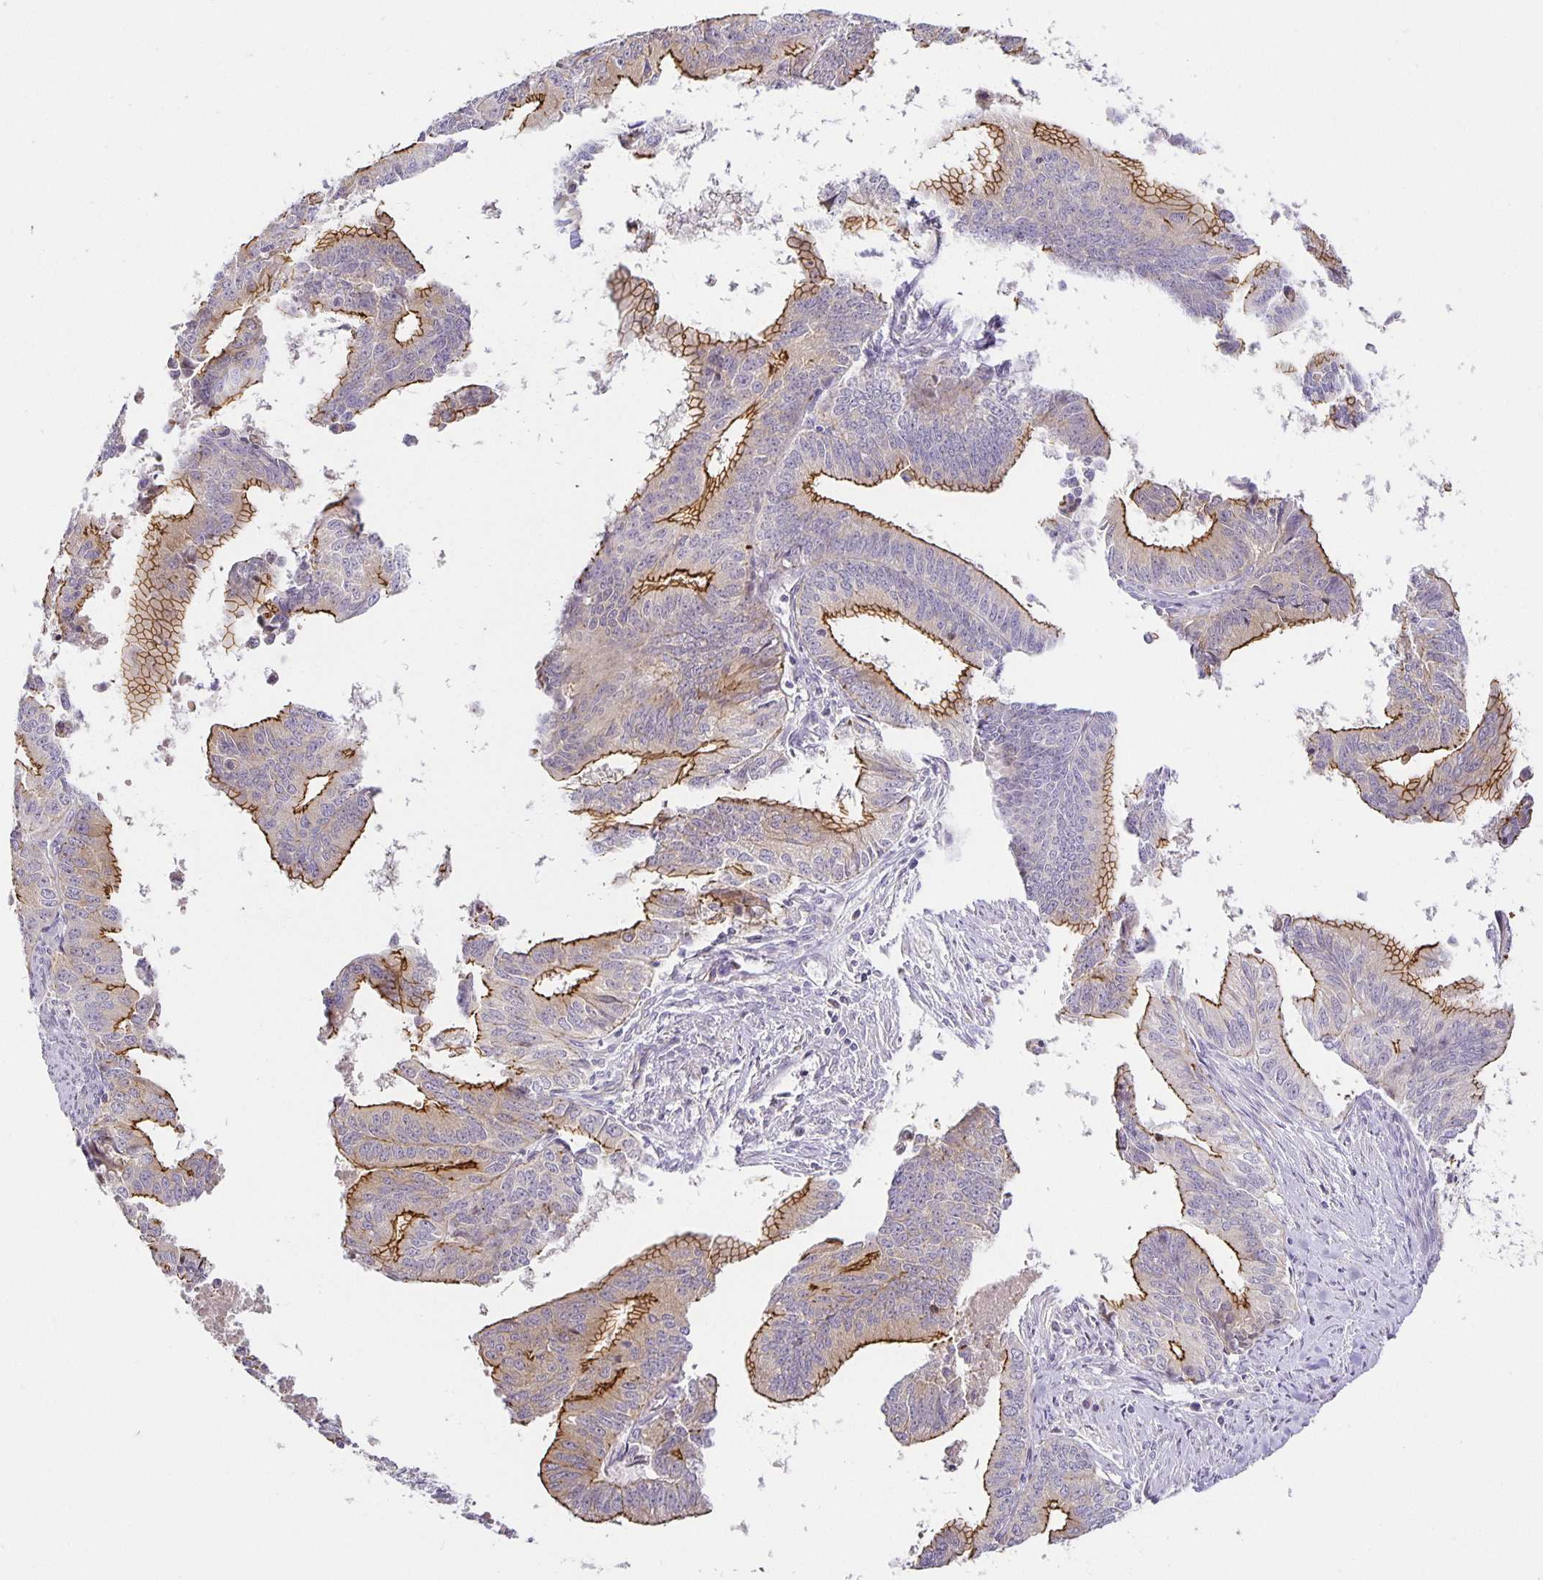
{"staining": {"intensity": "moderate", "quantity": "25%-75%", "location": "cytoplasmic/membranous"}, "tissue": "endometrial cancer", "cell_type": "Tumor cells", "image_type": "cancer", "snomed": [{"axis": "morphology", "description": "Adenocarcinoma, NOS"}, {"axis": "topography", "description": "Endometrium"}], "caption": "Endometrial cancer (adenocarcinoma) tissue exhibits moderate cytoplasmic/membranous staining in about 25%-75% of tumor cells, visualized by immunohistochemistry.", "gene": "TJP3", "patient": {"sex": "female", "age": 65}}